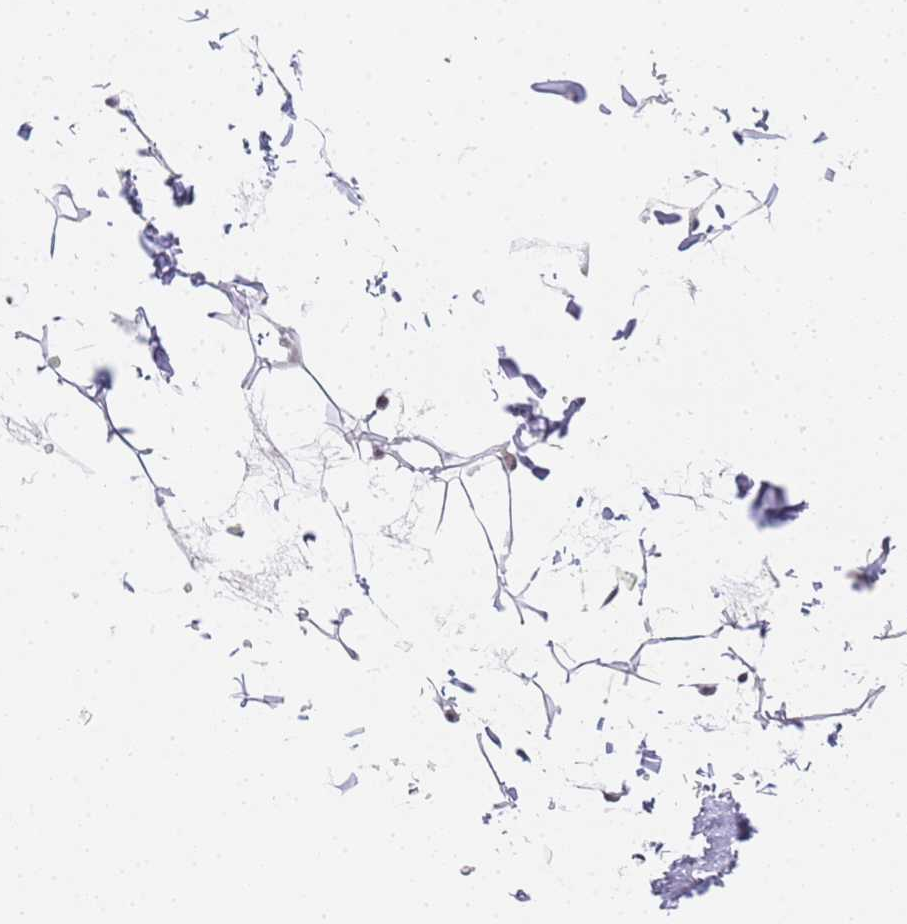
{"staining": {"intensity": "negative", "quantity": "none", "location": "none"}, "tissue": "adipose tissue", "cell_type": "Adipocytes", "image_type": "normal", "snomed": [{"axis": "morphology", "description": "Normal tissue, NOS"}, {"axis": "topography", "description": "Soft tissue"}, {"axis": "topography", "description": "Adipose tissue"}, {"axis": "topography", "description": "Vascular tissue"}, {"axis": "topography", "description": "Peripheral nerve tissue"}], "caption": "Adipocytes are negative for protein expression in unremarkable human adipose tissue.", "gene": "LSM3", "patient": {"sex": "male", "age": 46}}